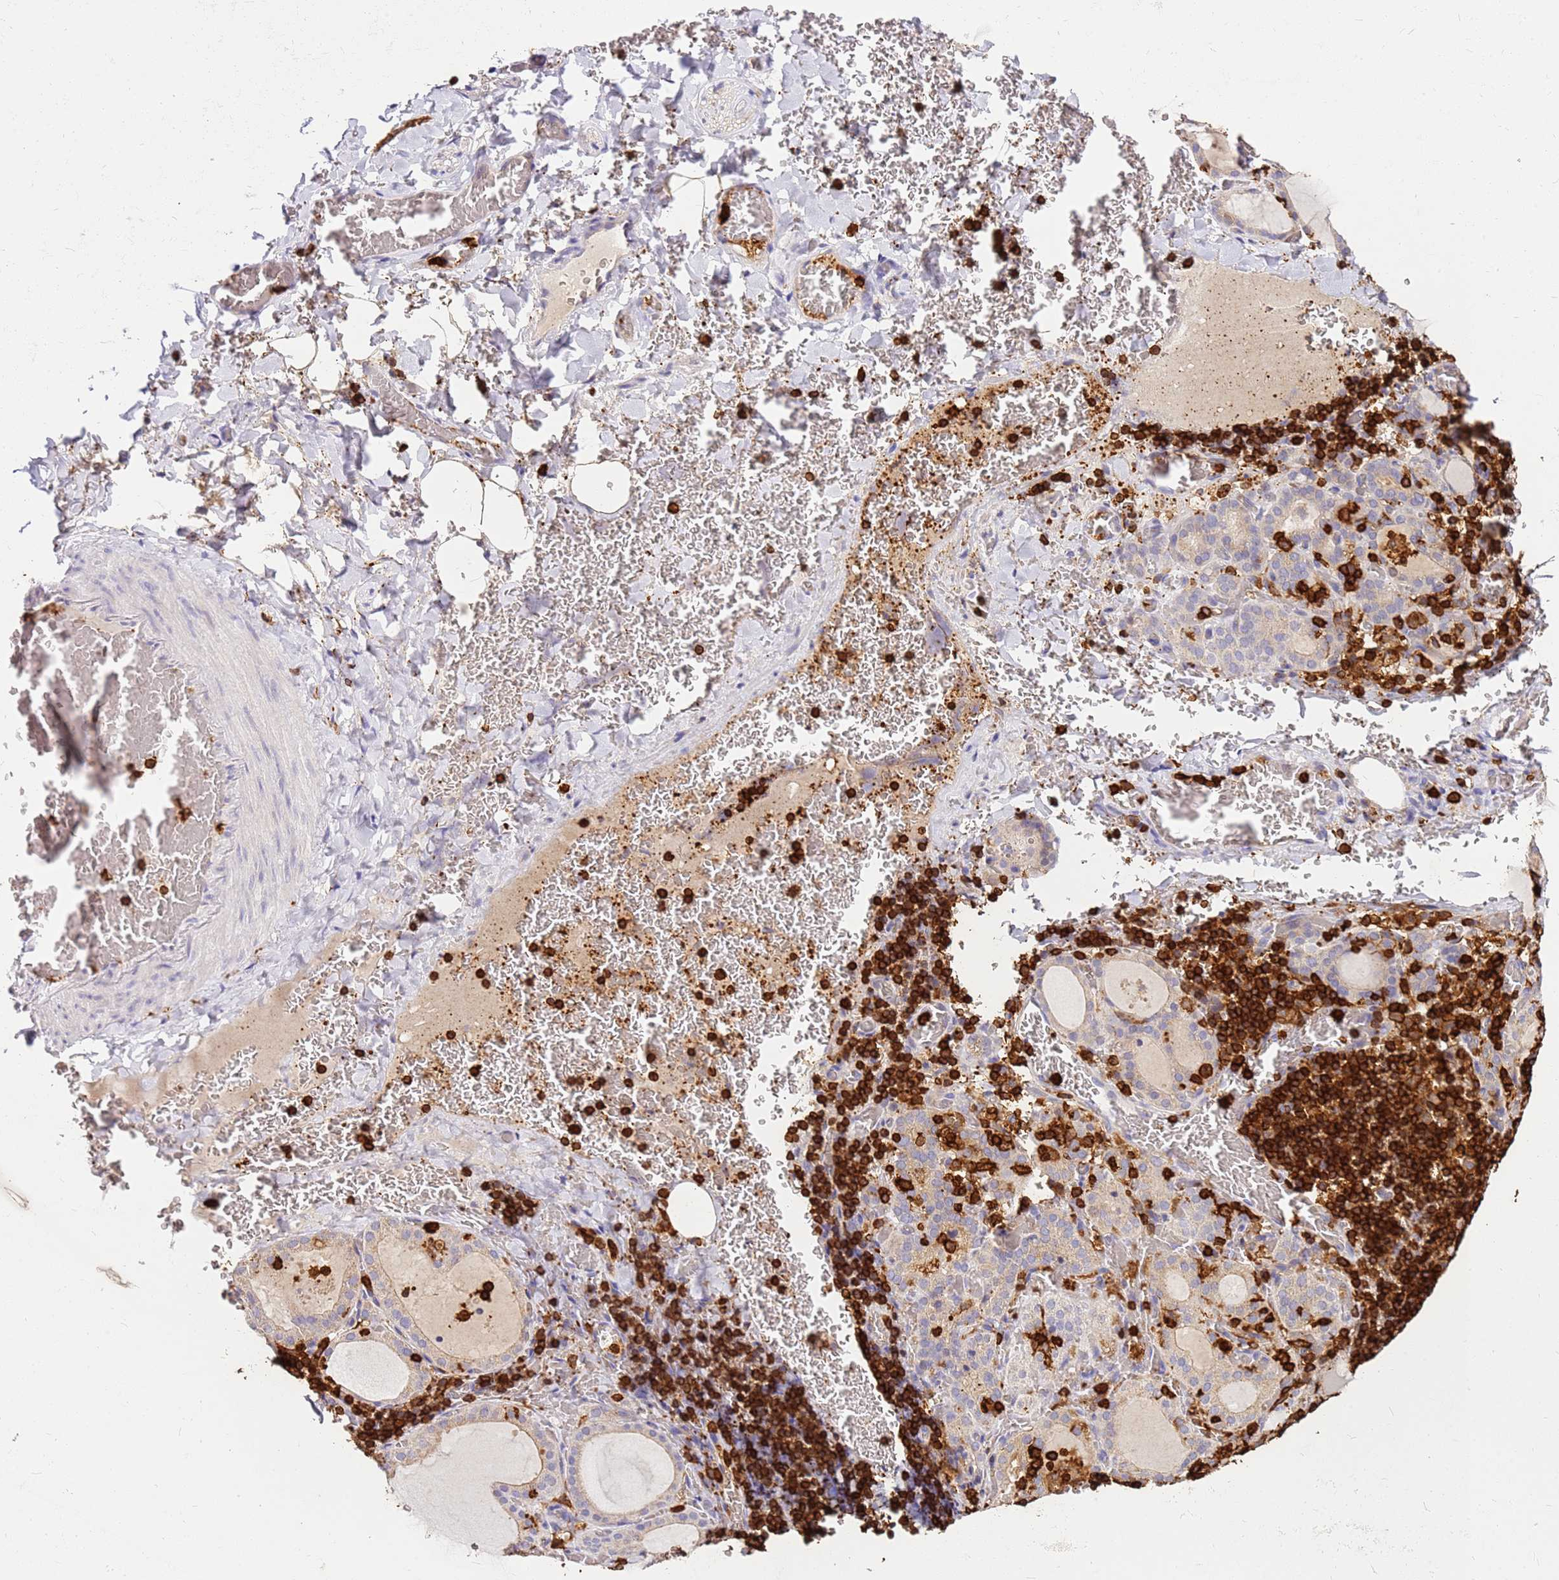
{"staining": {"intensity": "weak", "quantity": "<25%", "location": "cytoplasmic/membranous"}, "tissue": "thyroid gland", "cell_type": "Glandular cells", "image_type": "normal", "snomed": [{"axis": "morphology", "description": "Normal tissue, NOS"}, {"axis": "topography", "description": "Thyroid gland"}], "caption": "High magnification brightfield microscopy of normal thyroid gland stained with DAB (3,3'-diaminobenzidine) (brown) and counterstained with hematoxylin (blue): glandular cells show no significant expression. (Immunohistochemistry, brightfield microscopy, high magnification).", "gene": "CORO1A", "patient": {"sex": "female", "age": 39}}